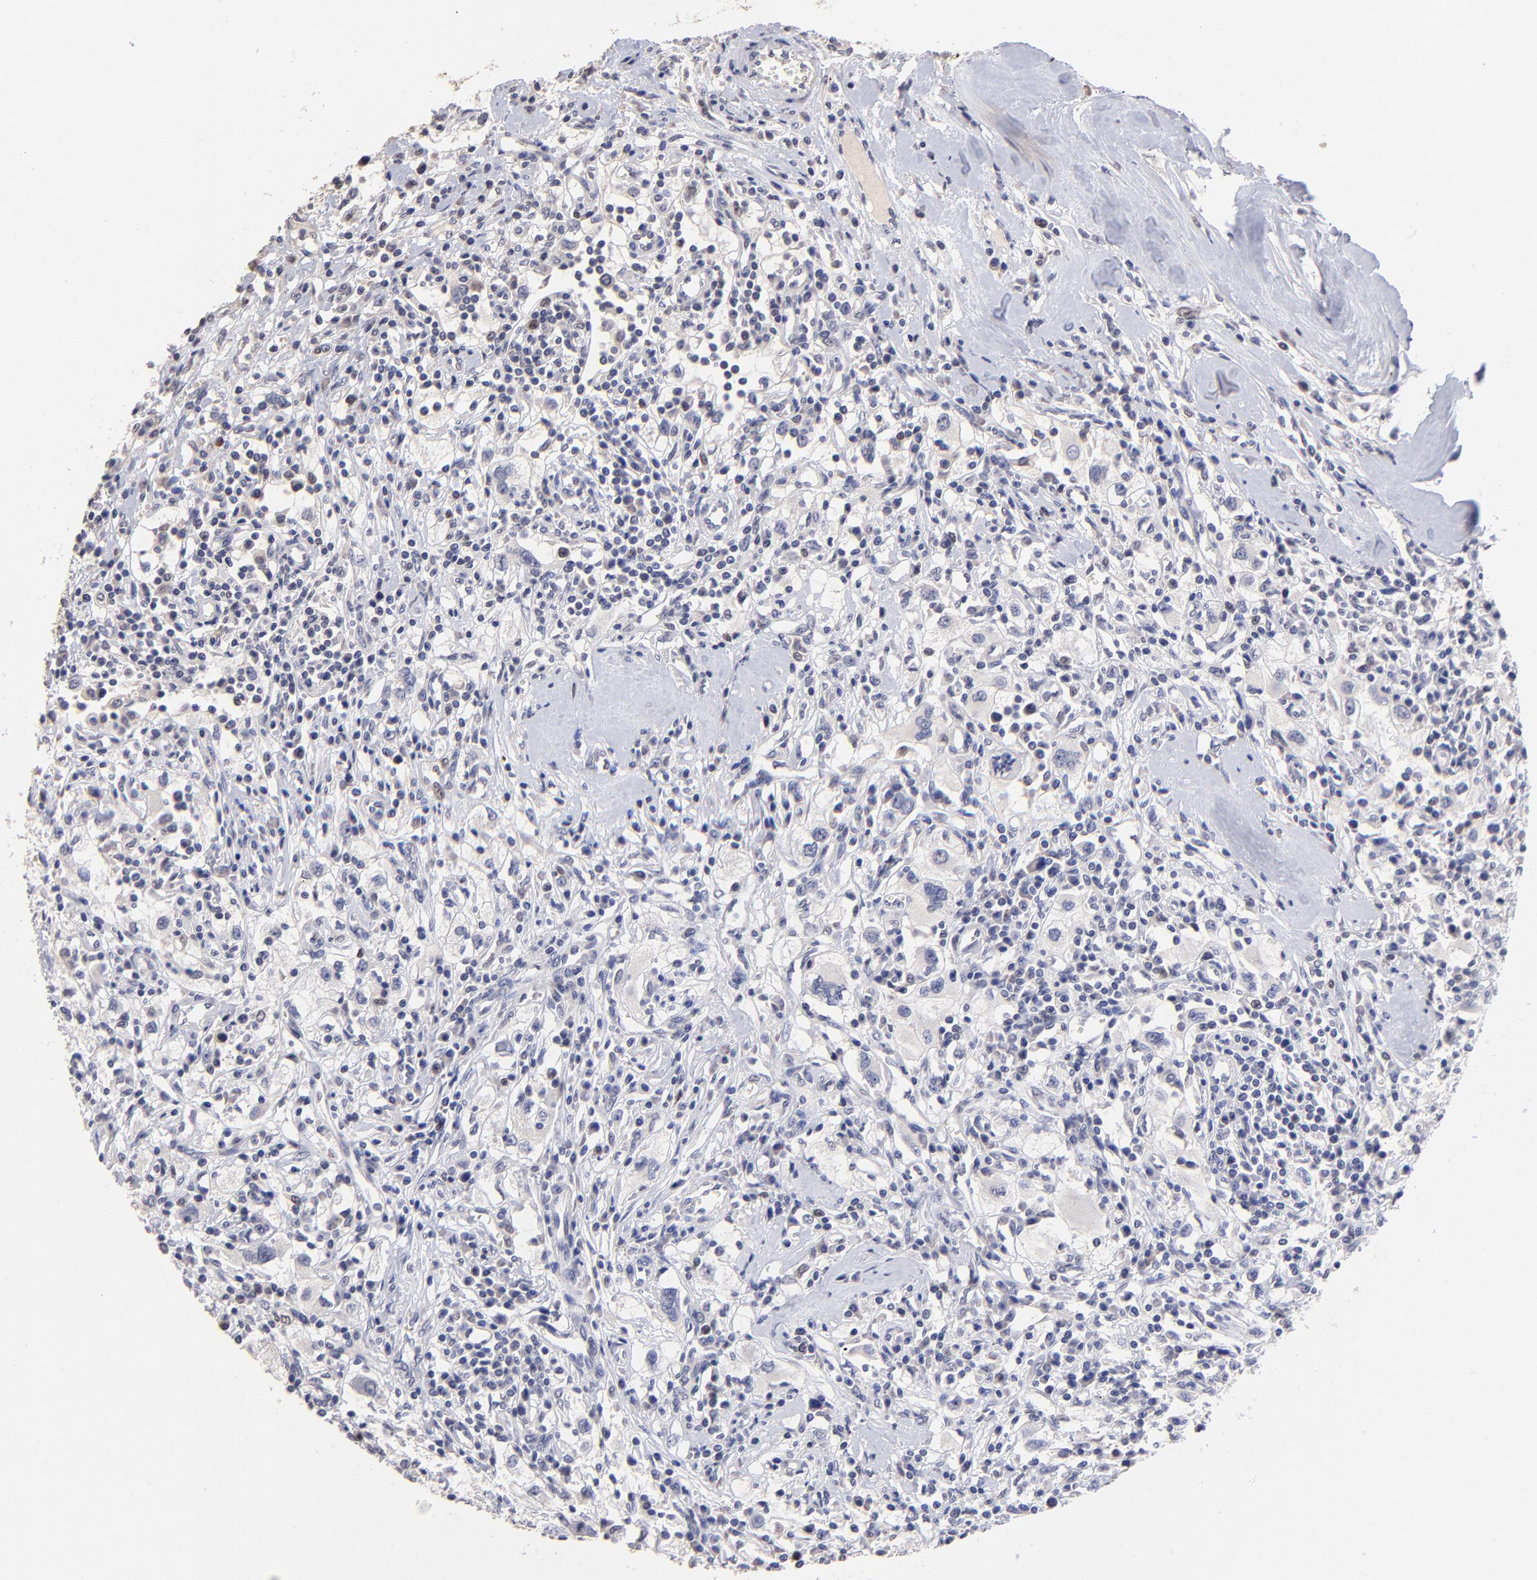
{"staining": {"intensity": "weak", "quantity": "<25%", "location": "nuclear"}, "tissue": "renal cancer", "cell_type": "Tumor cells", "image_type": "cancer", "snomed": [{"axis": "morphology", "description": "Adenocarcinoma, NOS"}, {"axis": "topography", "description": "Kidney"}], "caption": "Immunohistochemistry histopathology image of renal adenocarcinoma stained for a protein (brown), which displays no expression in tumor cells.", "gene": "DNMT1", "patient": {"sex": "male", "age": 82}}